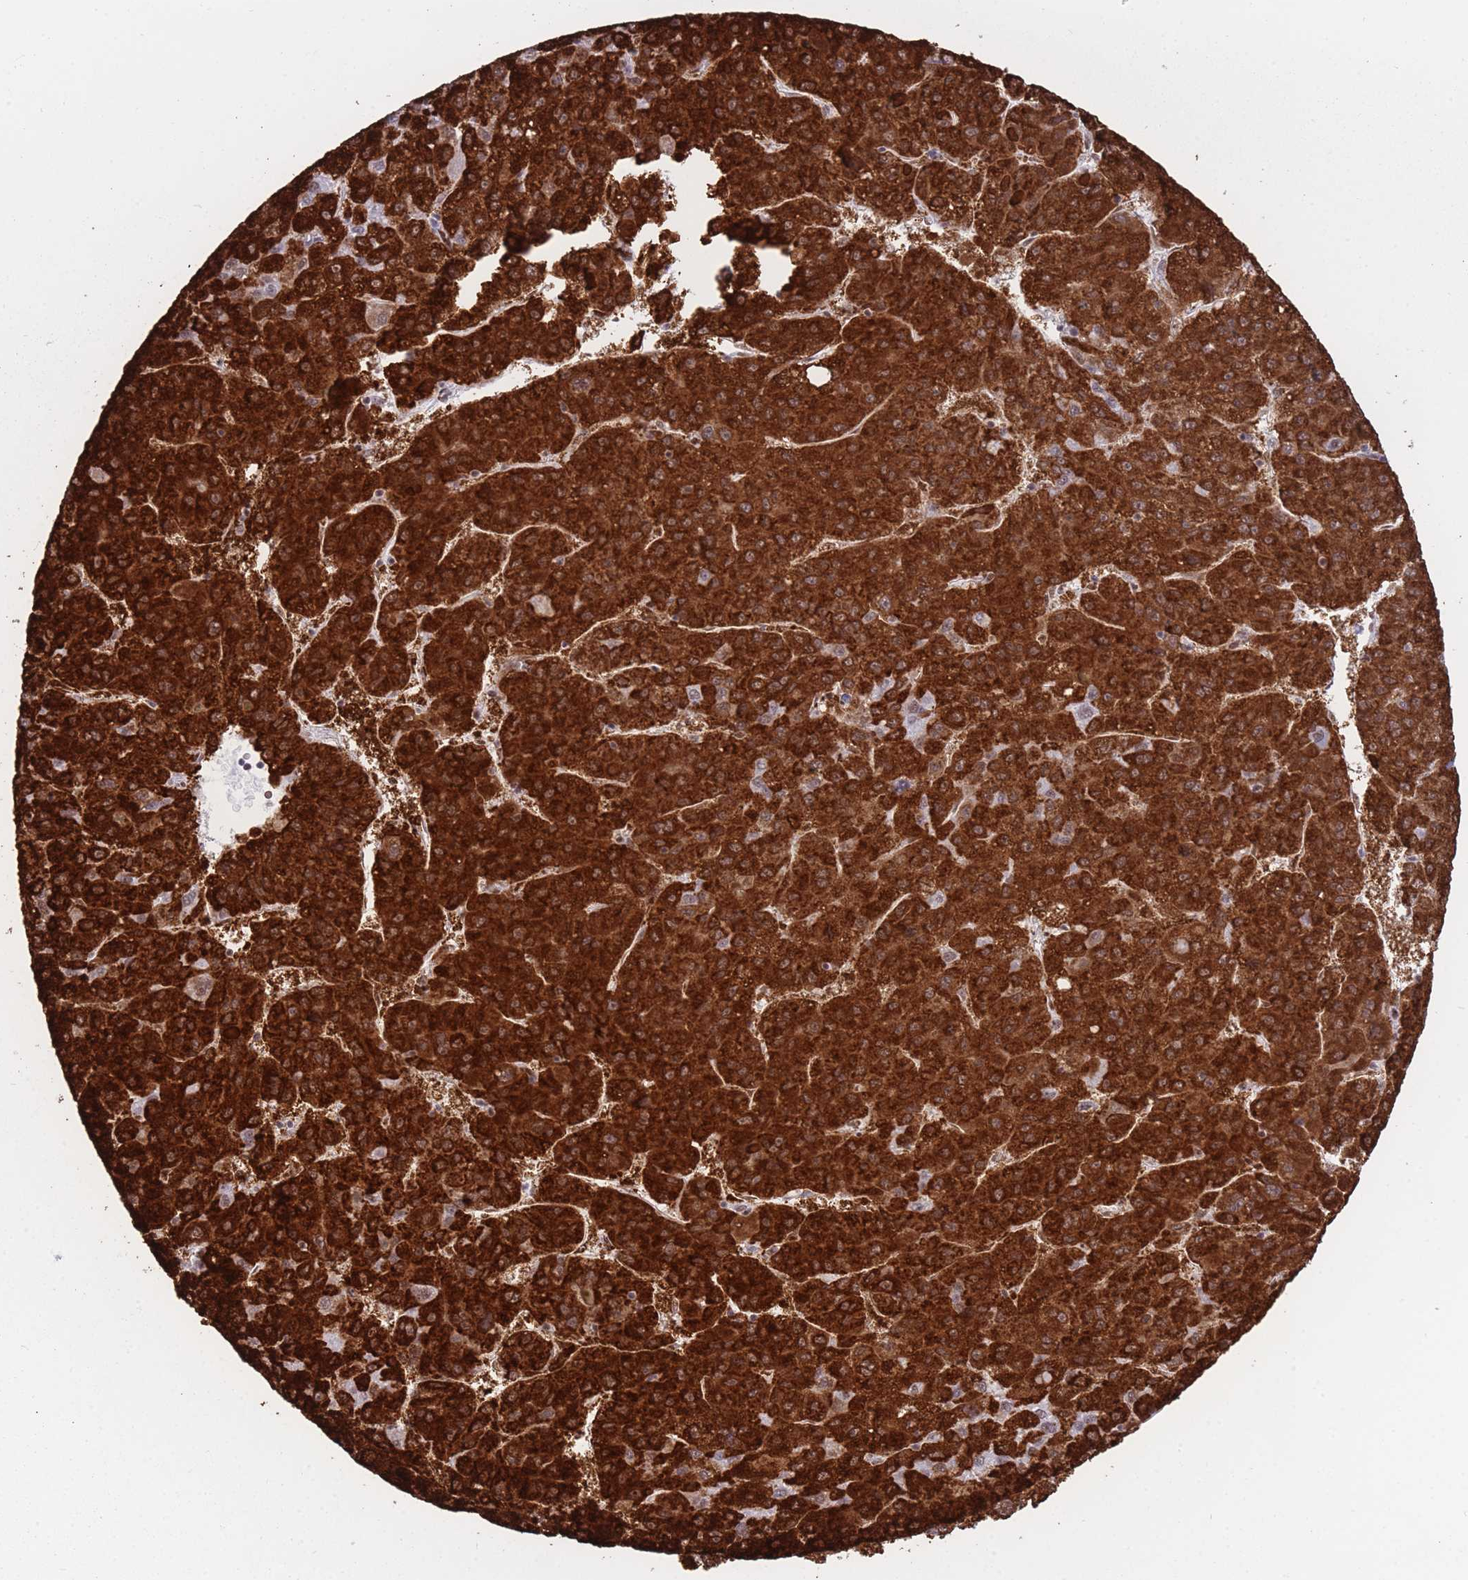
{"staining": {"intensity": "strong", "quantity": ">75%", "location": "cytoplasmic/membranous,nuclear"}, "tissue": "liver cancer", "cell_type": "Tumor cells", "image_type": "cancer", "snomed": [{"axis": "morphology", "description": "Carcinoma, Hepatocellular, NOS"}, {"axis": "topography", "description": "Liver"}], "caption": "Human liver hepatocellular carcinoma stained with a protein marker exhibits strong staining in tumor cells.", "gene": "HNRNPUL1", "patient": {"sex": "female", "age": 82}}